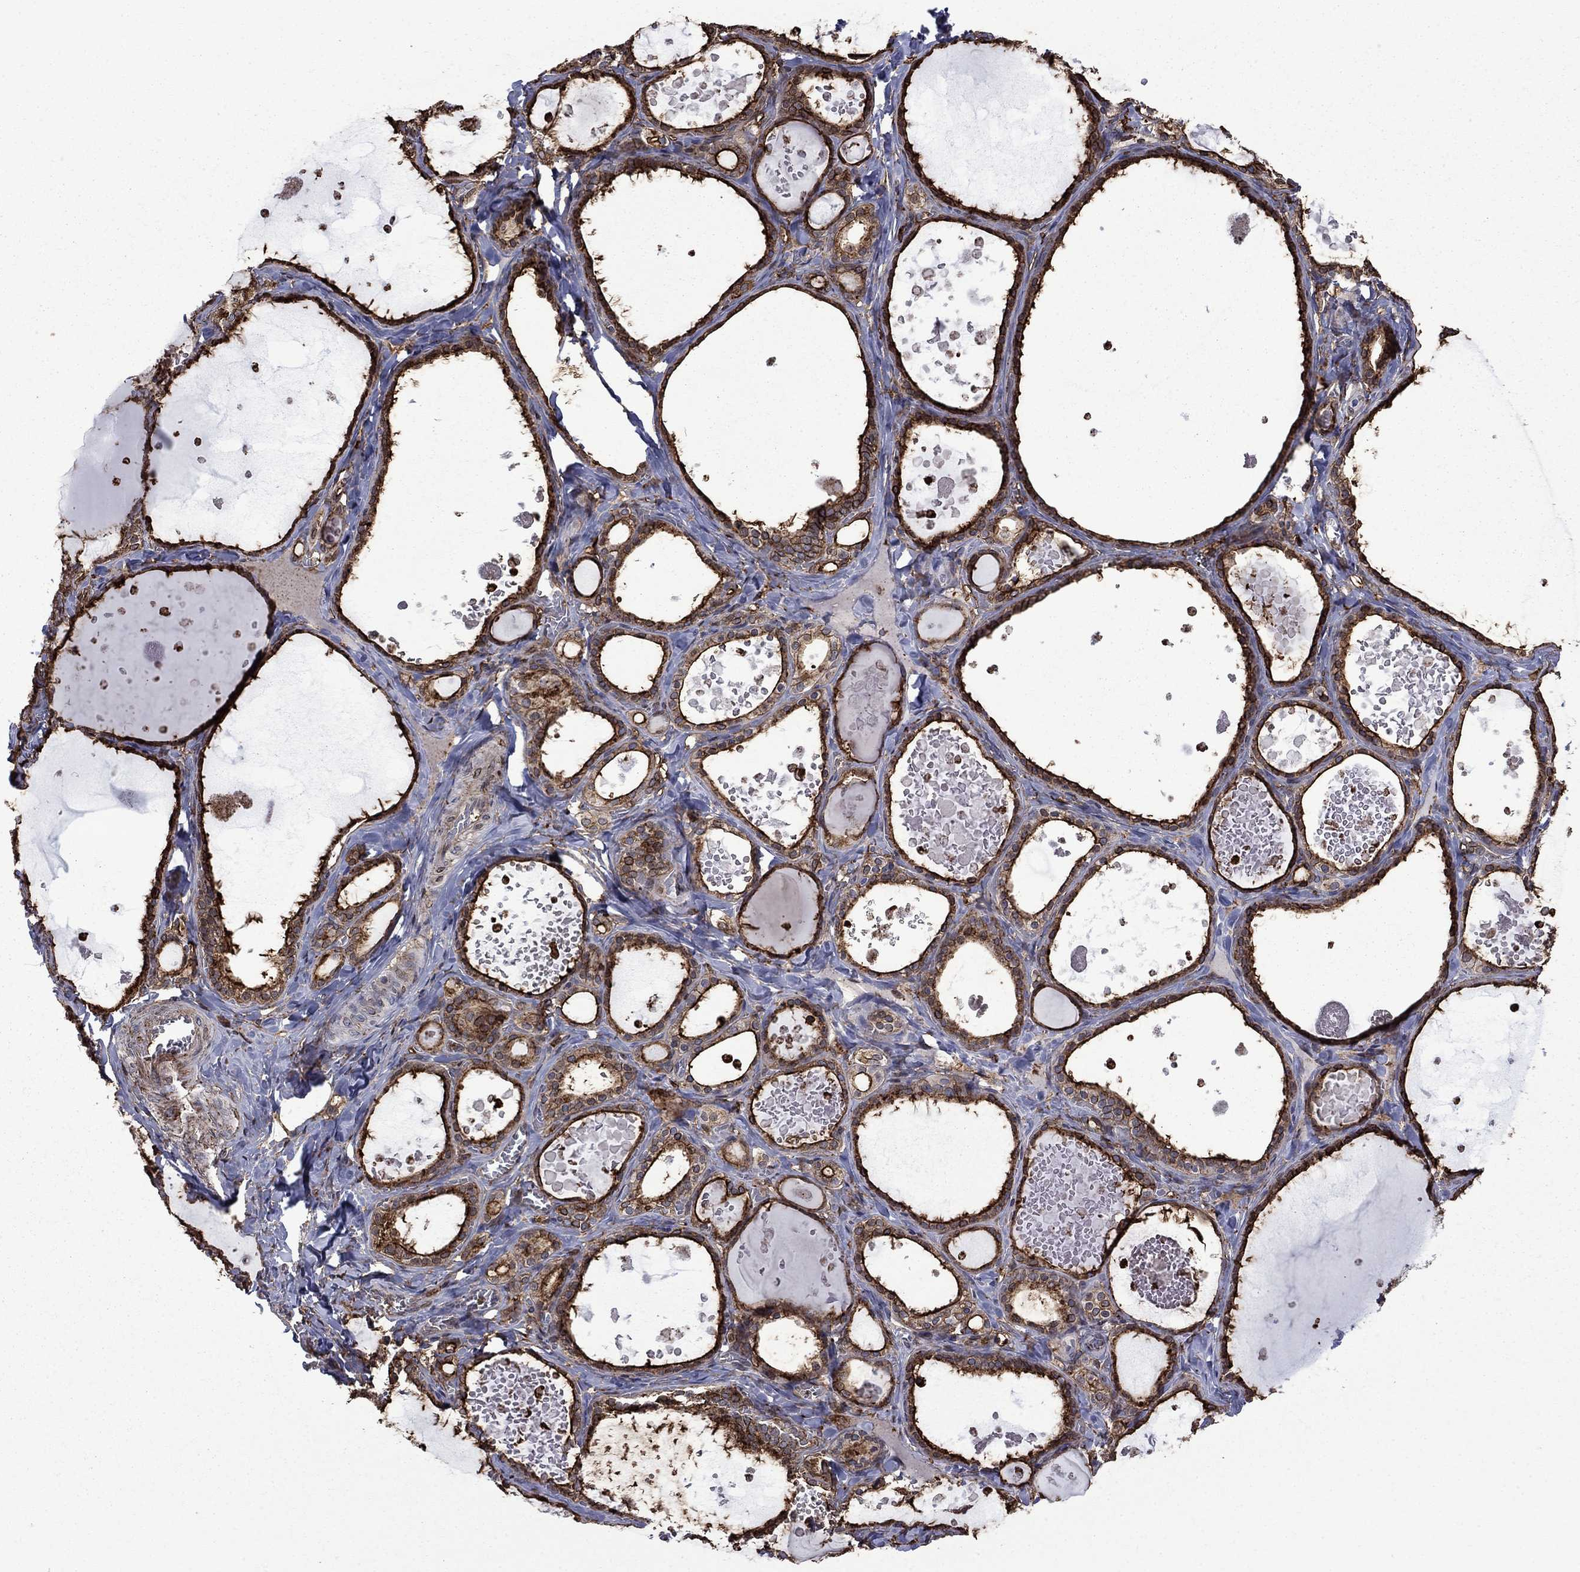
{"staining": {"intensity": "strong", "quantity": ">75%", "location": "cytoplasmic/membranous"}, "tissue": "thyroid gland", "cell_type": "Glandular cells", "image_type": "normal", "snomed": [{"axis": "morphology", "description": "Normal tissue, NOS"}, {"axis": "topography", "description": "Thyroid gland"}], "caption": "Immunohistochemical staining of benign human thyroid gland exhibits strong cytoplasmic/membranous protein positivity in about >75% of glandular cells. The protein is shown in brown color, while the nuclei are stained blue.", "gene": "PLAU", "patient": {"sex": "female", "age": 56}}